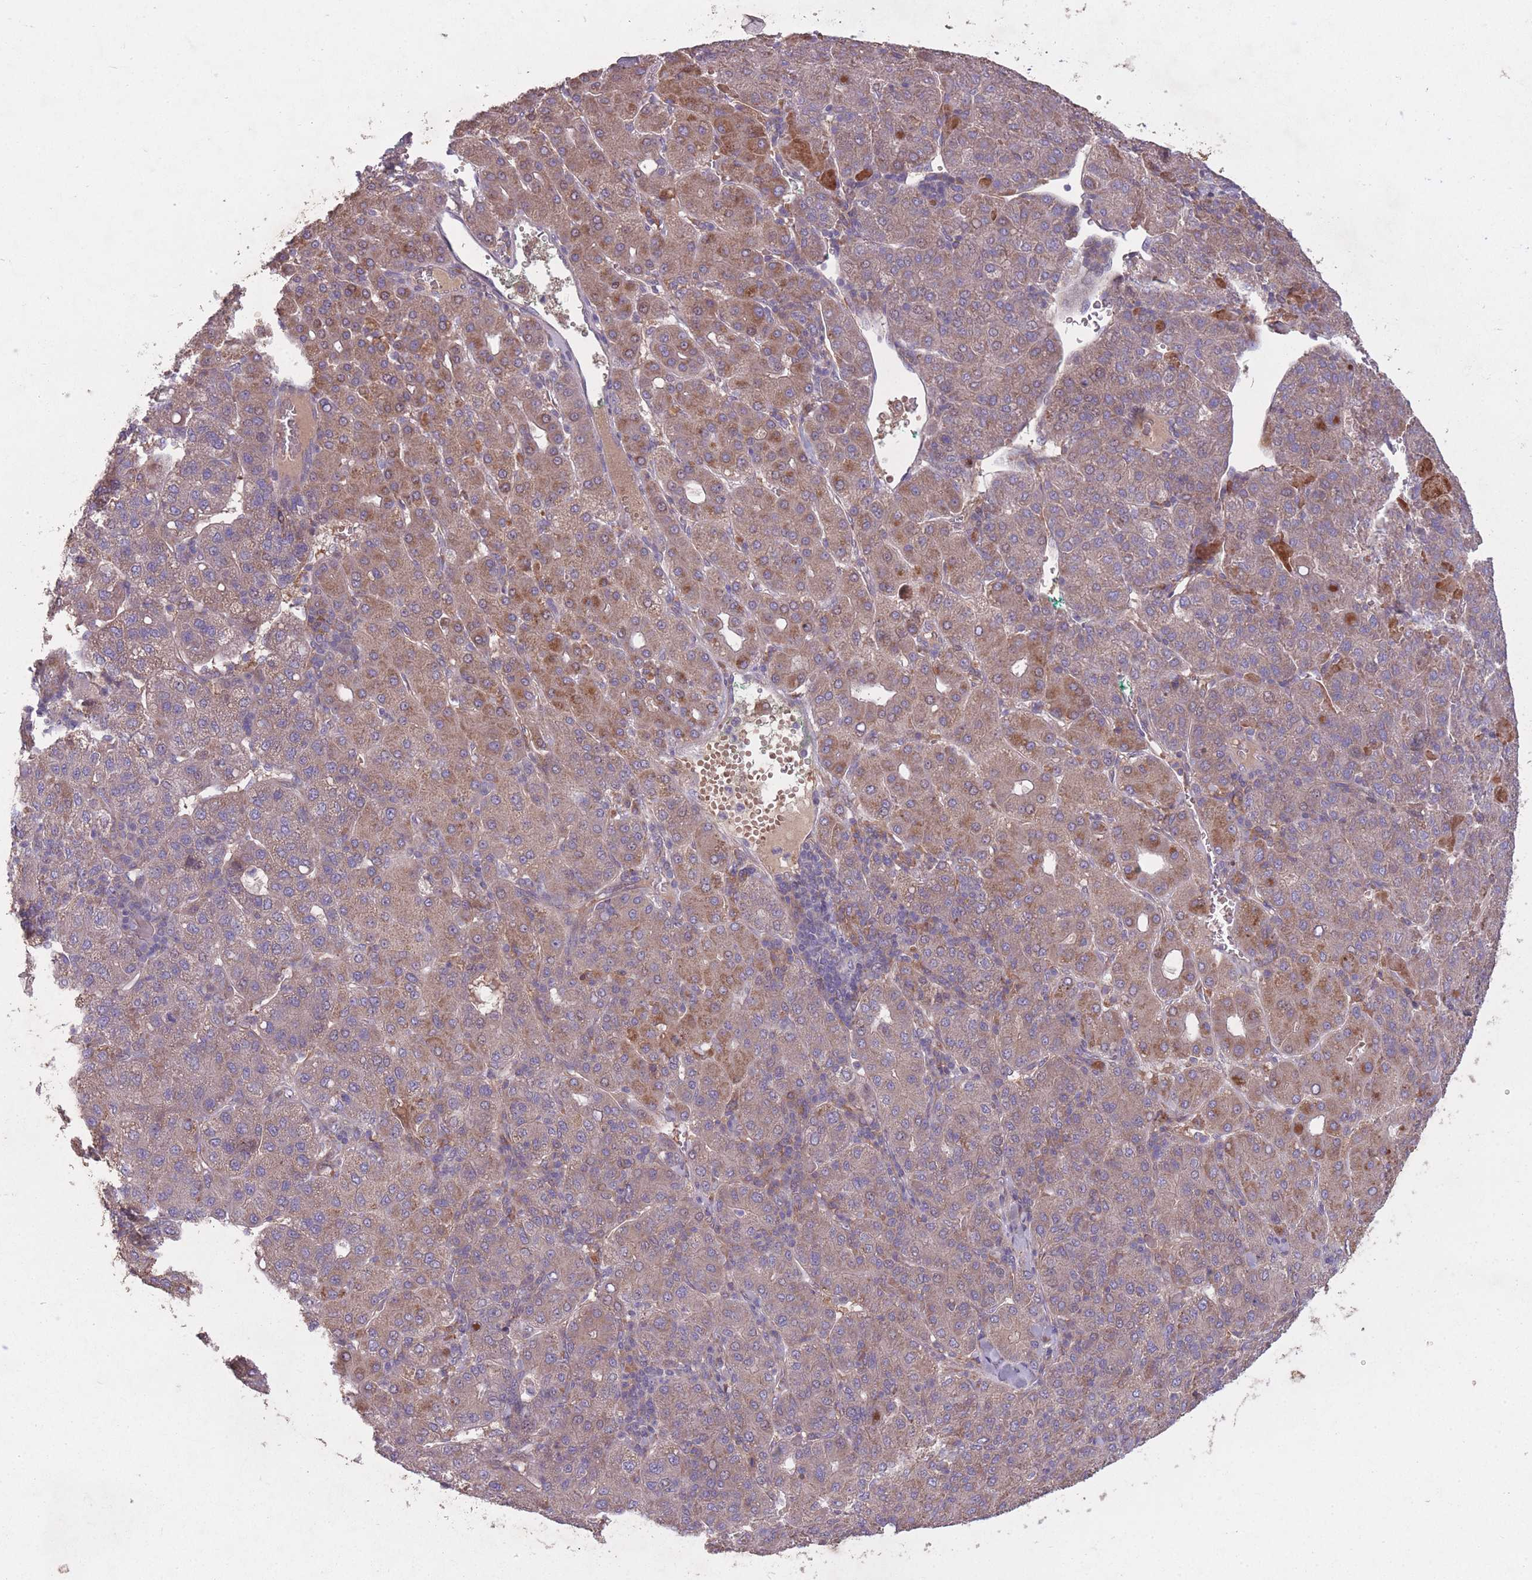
{"staining": {"intensity": "weak", "quantity": ">75%", "location": "cytoplasmic/membranous"}, "tissue": "liver cancer", "cell_type": "Tumor cells", "image_type": "cancer", "snomed": [{"axis": "morphology", "description": "Carcinoma, Hepatocellular, NOS"}, {"axis": "topography", "description": "Liver"}], "caption": "Protein staining demonstrates weak cytoplasmic/membranous expression in about >75% of tumor cells in liver cancer (hepatocellular carcinoma).", "gene": "OR2V2", "patient": {"sex": "male", "age": 65}}